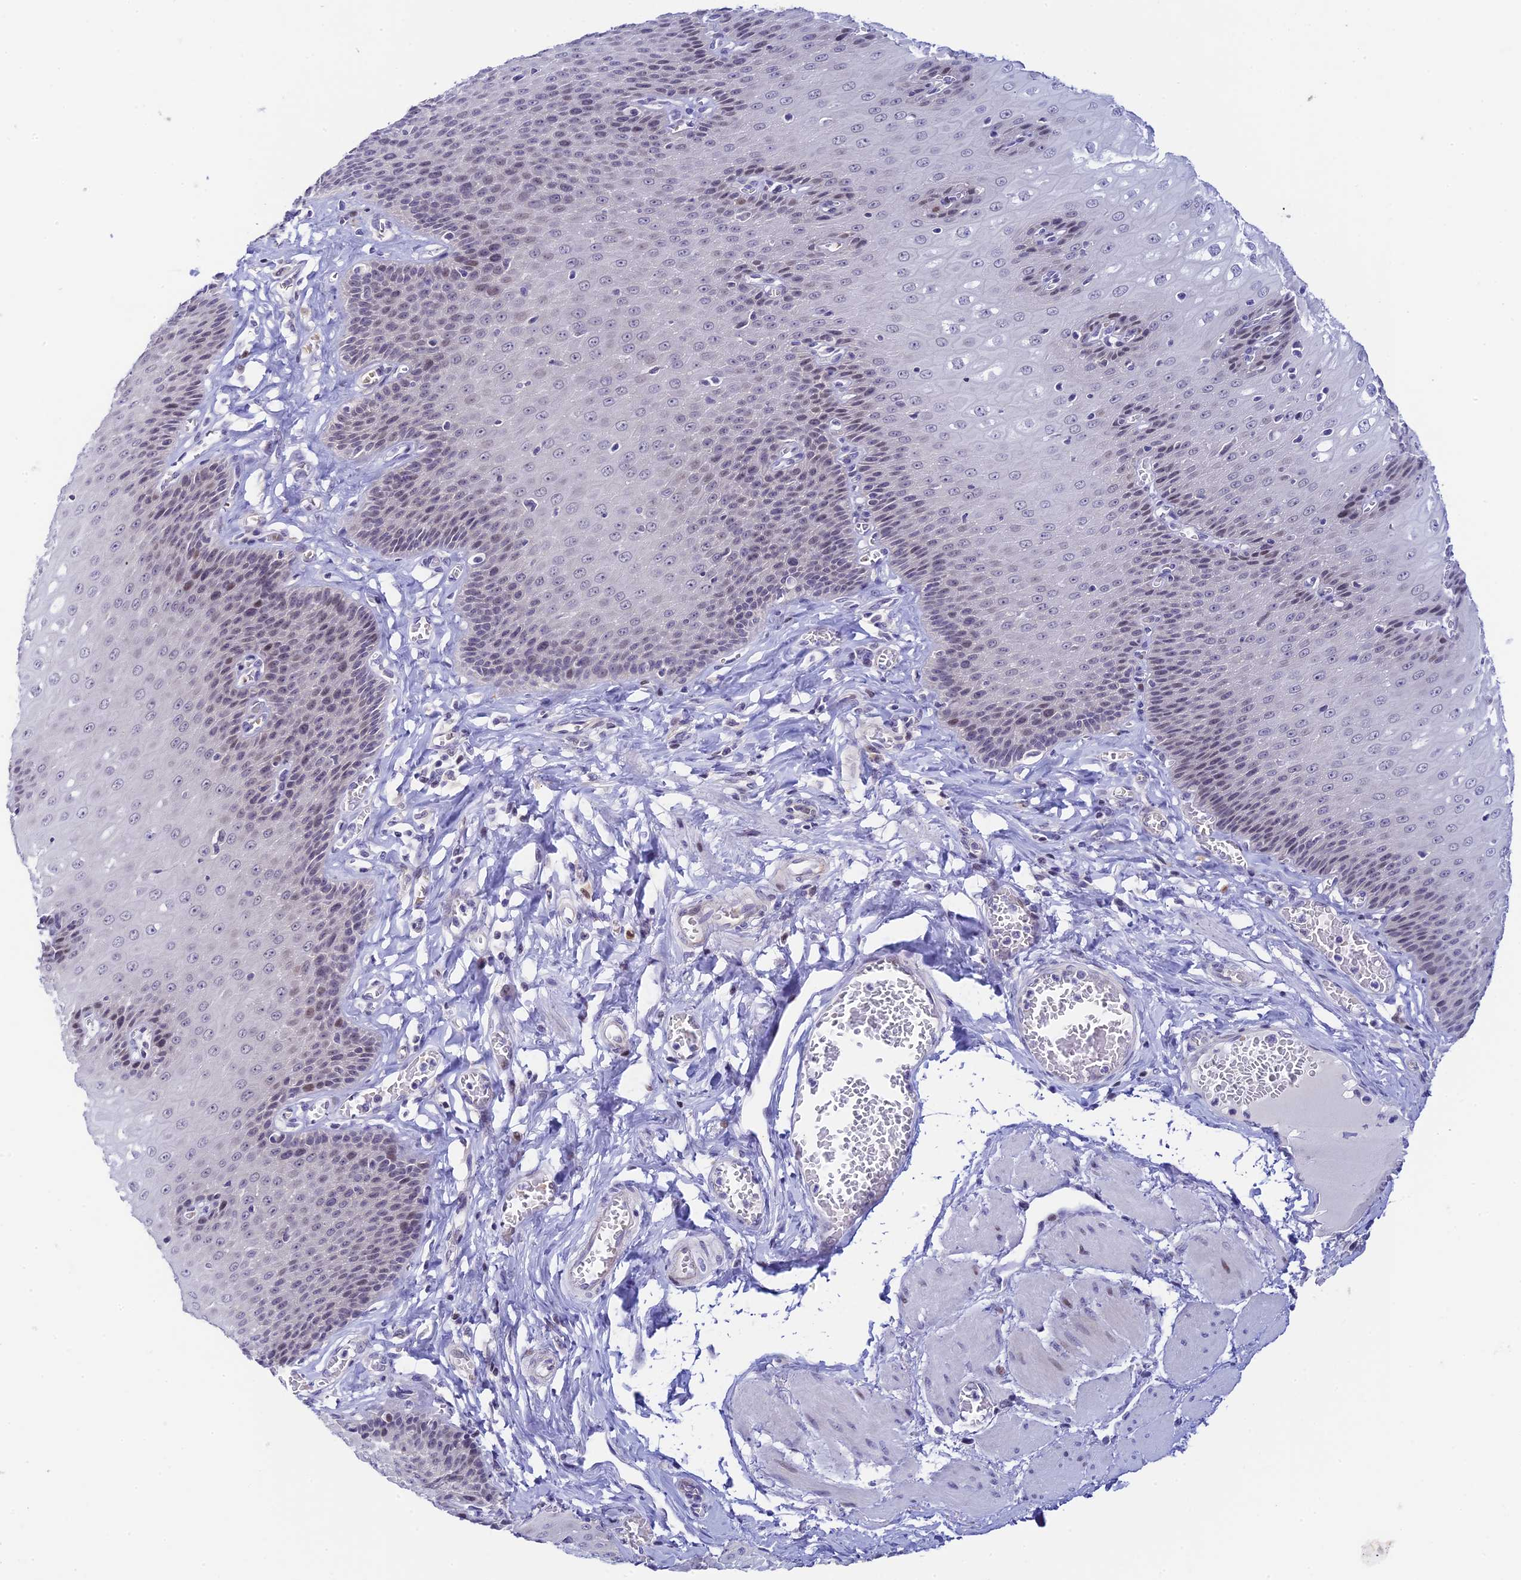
{"staining": {"intensity": "moderate", "quantity": "<25%", "location": "nuclear"}, "tissue": "esophagus", "cell_type": "Squamous epithelial cells", "image_type": "normal", "snomed": [{"axis": "morphology", "description": "Normal tissue, NOS"}, {"axis": "topography", "description": "Esophagus"}], "caption": "Protein analysis of normal esophagus shows moderate nuclear expression in about <25% of squamous epithelial cells.", "gene": "RASGEF1B", "patient": {"sex": "male", "age": 60}}